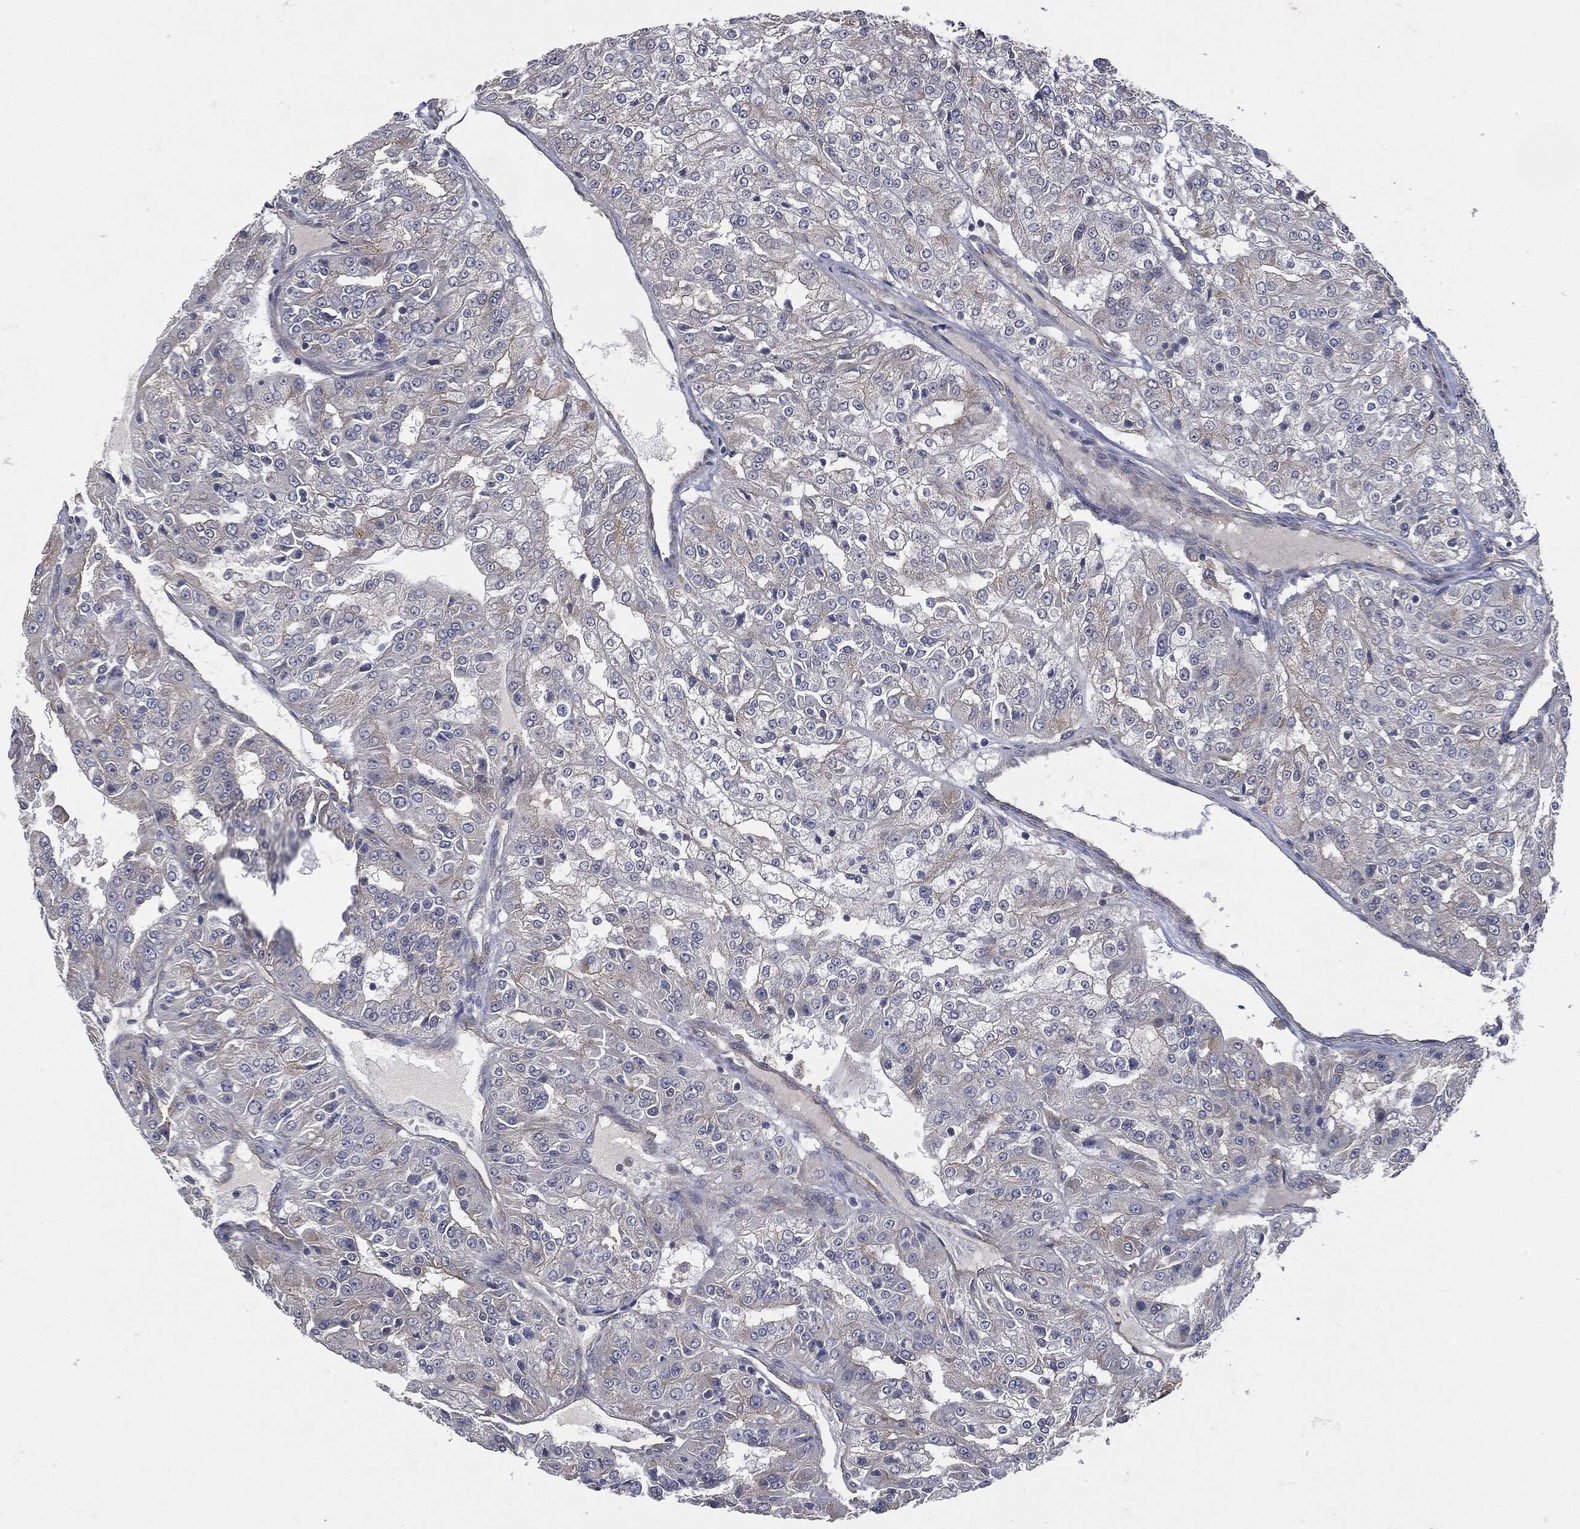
{"staining": {"intensity": "weak", "quantity": "<25%", "location": "cytoplasmic/membranous"}, "tissue": "renal cancer", "cell_type": "Tumor cells", "image_type": "cancer", "snomed": [{"axis": "morphology", "description": "Adenocarcinoma, NOS"}, {"axis": "topography", "description": "Kidney"}], "caption": "An image of renal cancer stained for a protein shows no brown staining in tumor cells.", "gene": "EPS15L1", "patient": {"sex": "female", "age": 63}}